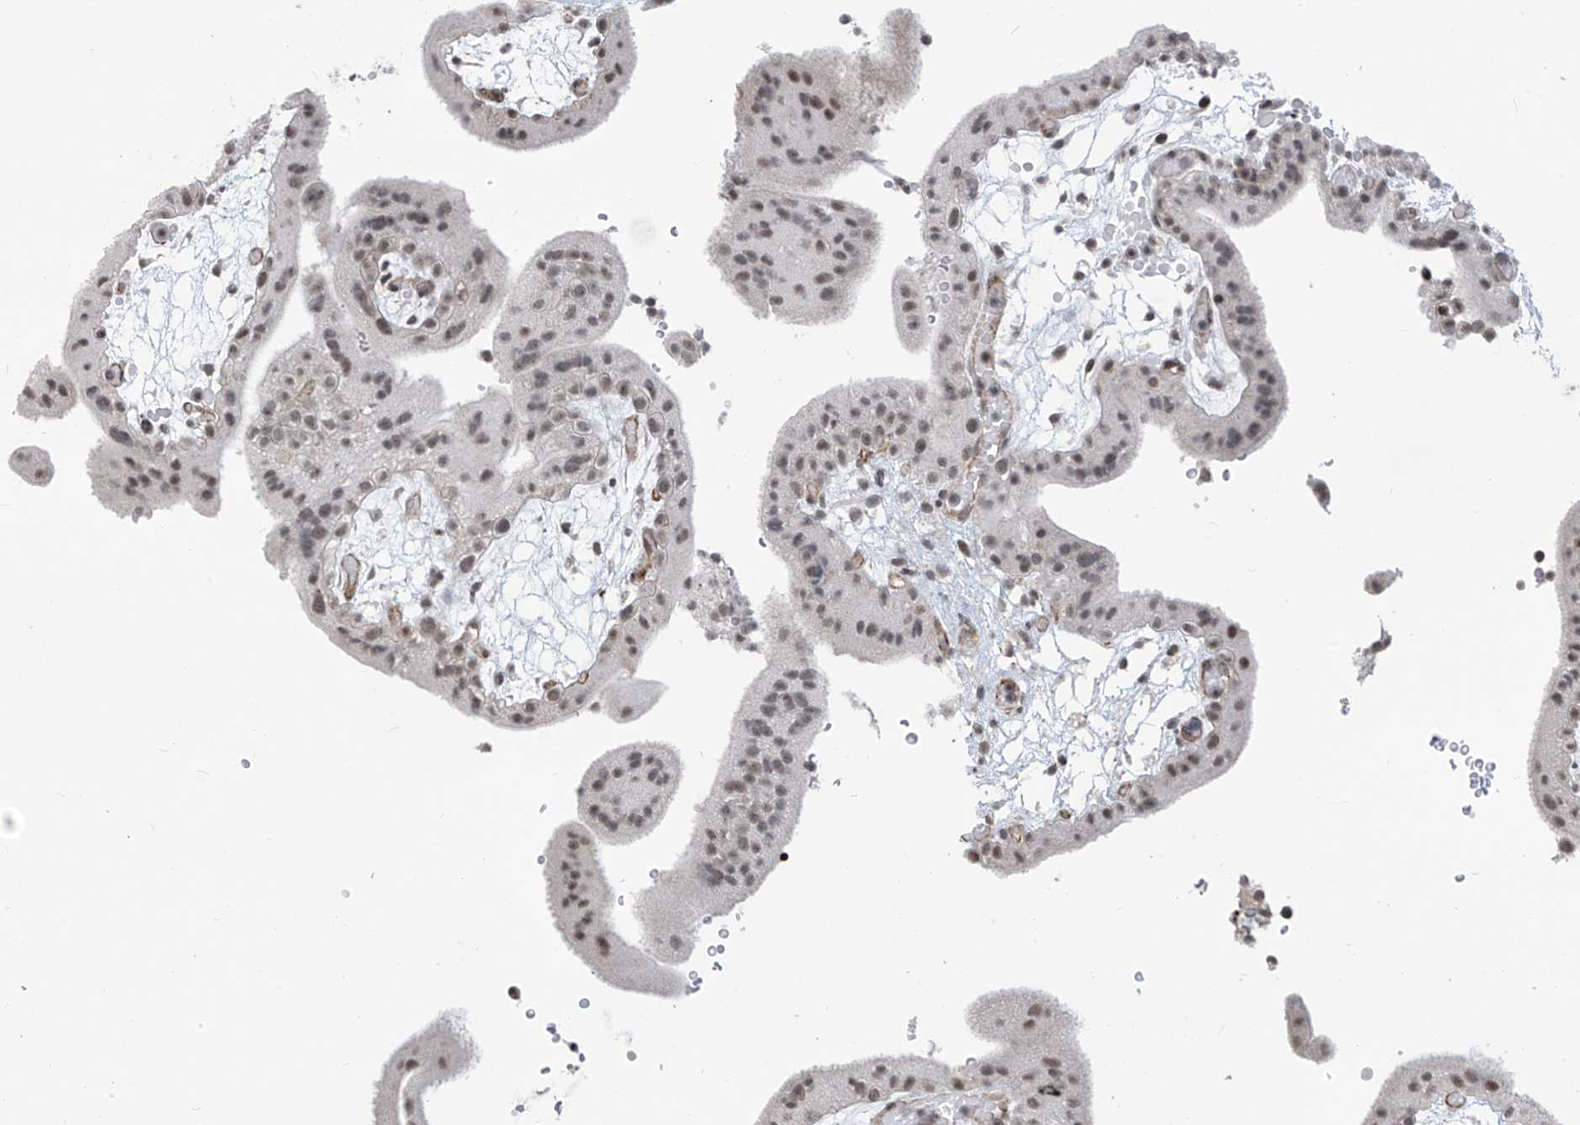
{"staining": {"intensity": "weak", "quantity": "25%-75%", "location": "nuclear"}, "tissue": "placenta", "cell_type": "Trophoblastic cells", "image_type": "normal", "snomed": [{"axis": "morphology", "description": "Normal tissue, NOS"}, {"axis": "topography", "description": "Placenta"}], "caption": "Immunohistochemical staining of unremarkable placenta displays low levels of weak nuclear expression in about 25%-75% of trophoblastic cells. (DAB (3,3'-diaminobenzidine) IHC, brown staining for protein, blue staining for nuclei).", "gene": "METAP1D", "patient": {"sex": "female", "age": 18}}